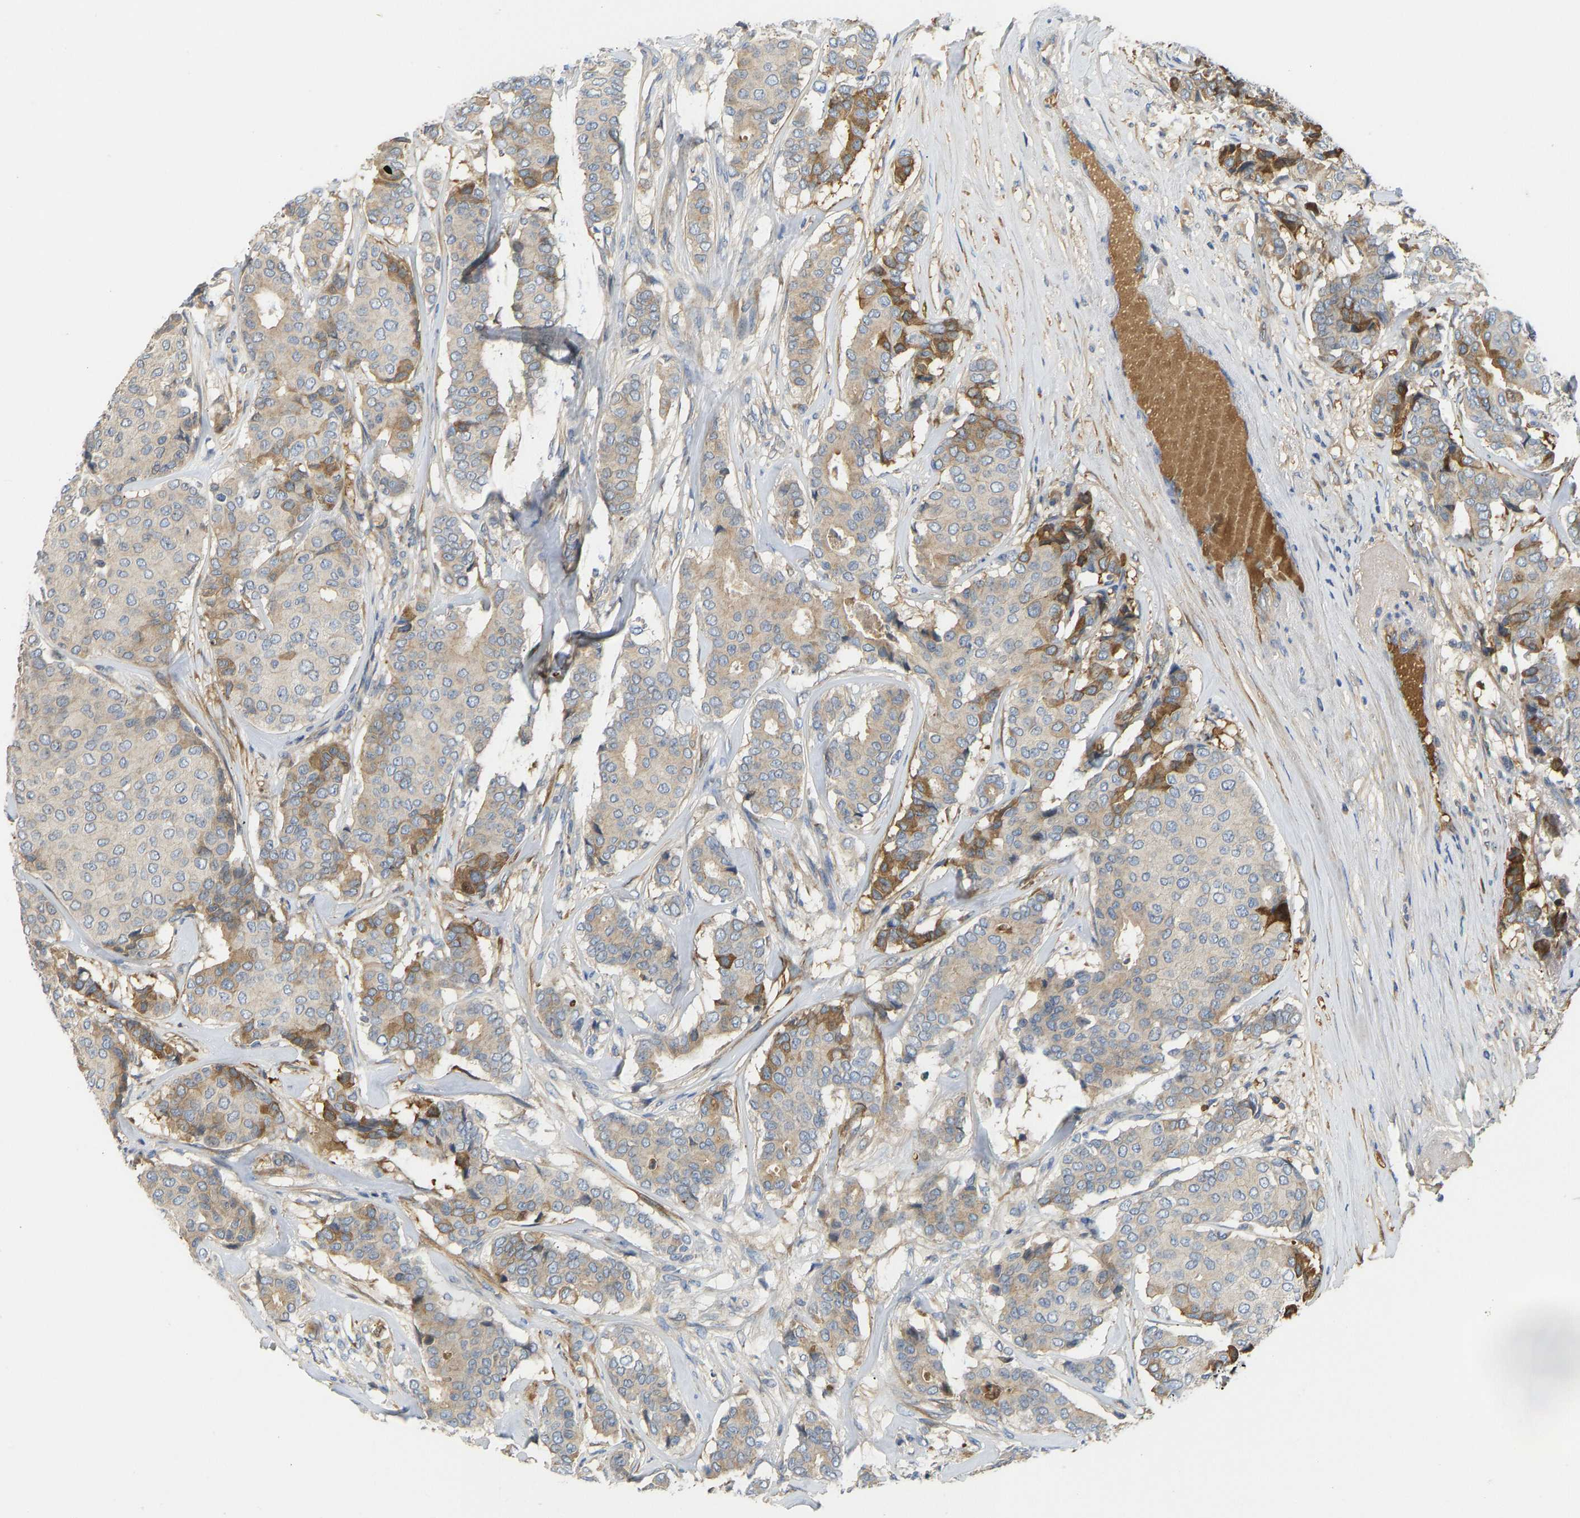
{"staining": {"intensity": "moderate", "quantity": "<25%", "location": "cytoplasmic/membranous"}, "tissue": "breast cancer", "cell_type": "Tumor cells", "image_type": "cancer", "snomed": [{"axis": "morphology", "description": "Duct carcinoma"}, {"axis": "topography", "description": "Breast"}], "caption": "Approximately <25% of tumor cells in breast cancer demonstrate moderate cytoplasmic/membranous protein staining as visualized by brown immunohistochemical staining.", "gene": "VCPKMT", "patient": {"sex": "female", "age": 75}}